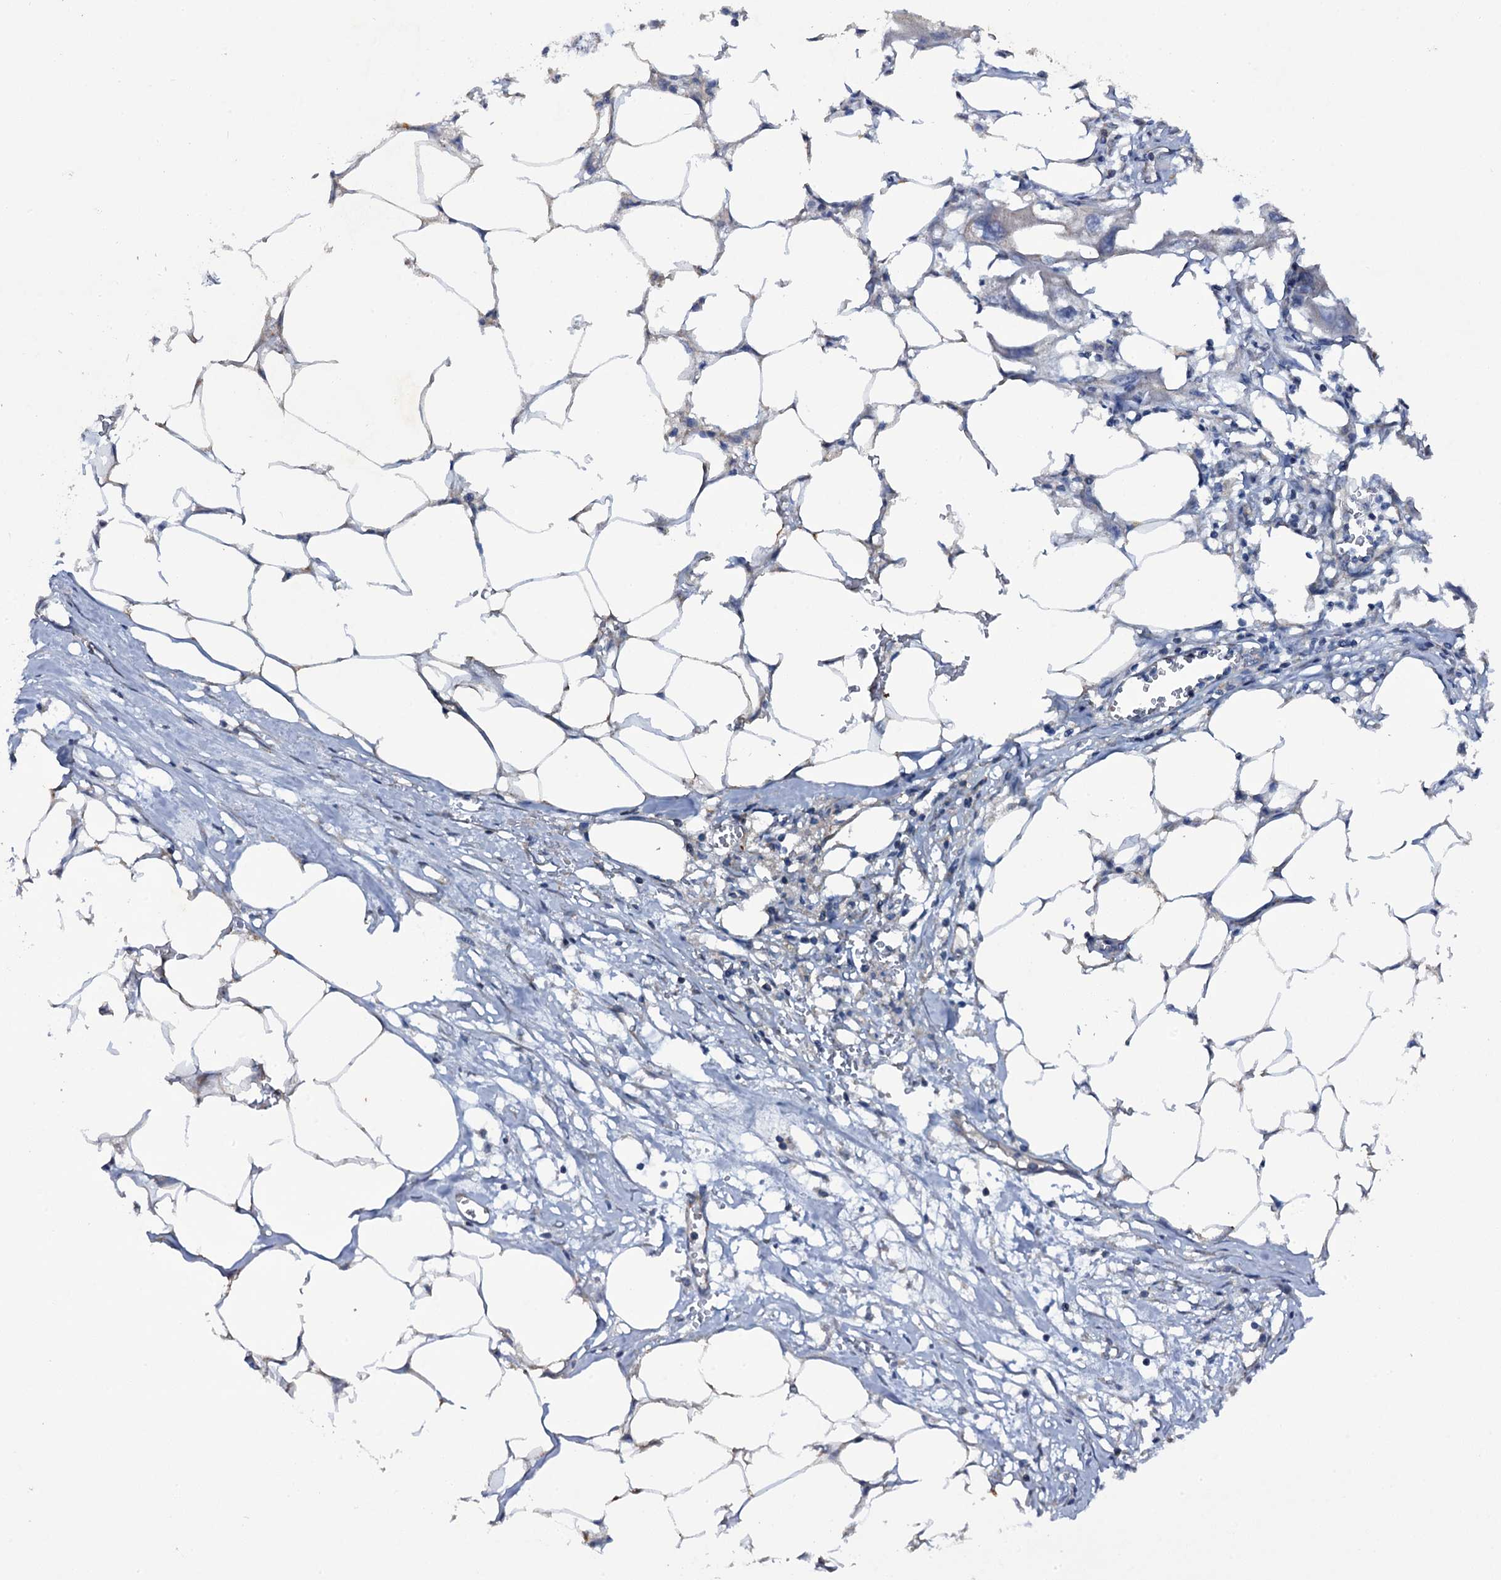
{"staining": {"intensity": "negative", "quantity": "none", "location": "none"}, "tissue": "endometrial cancer", "cell_type": "Tumor cells", "image_type": "cancer", "snomed": [{"axis": "morphology", "description": "Adenocarcinoma, NOS"}, {"axis": "morphology", "description": "Adenocarcinoma, metastatic, NOS"}, {"axis": "topography", "description": "Adipose tissue"}, {"axis": "topography", "description": "Endometrium"}], "caption": "IHC photomicrograph of neoplastic tissue: adenocarcinoma (endometrial) stained with DAB reveals no significant protein expression in tumor cells. (Stains: DAB (3,3'-diaminobenzidine) immunohistochemistry with hematoxylin counter stain, Microscopy: brightfield microscopy at high magnification).", "gene": "TTC23", "patient": {"sex": "female", "age": 67}}